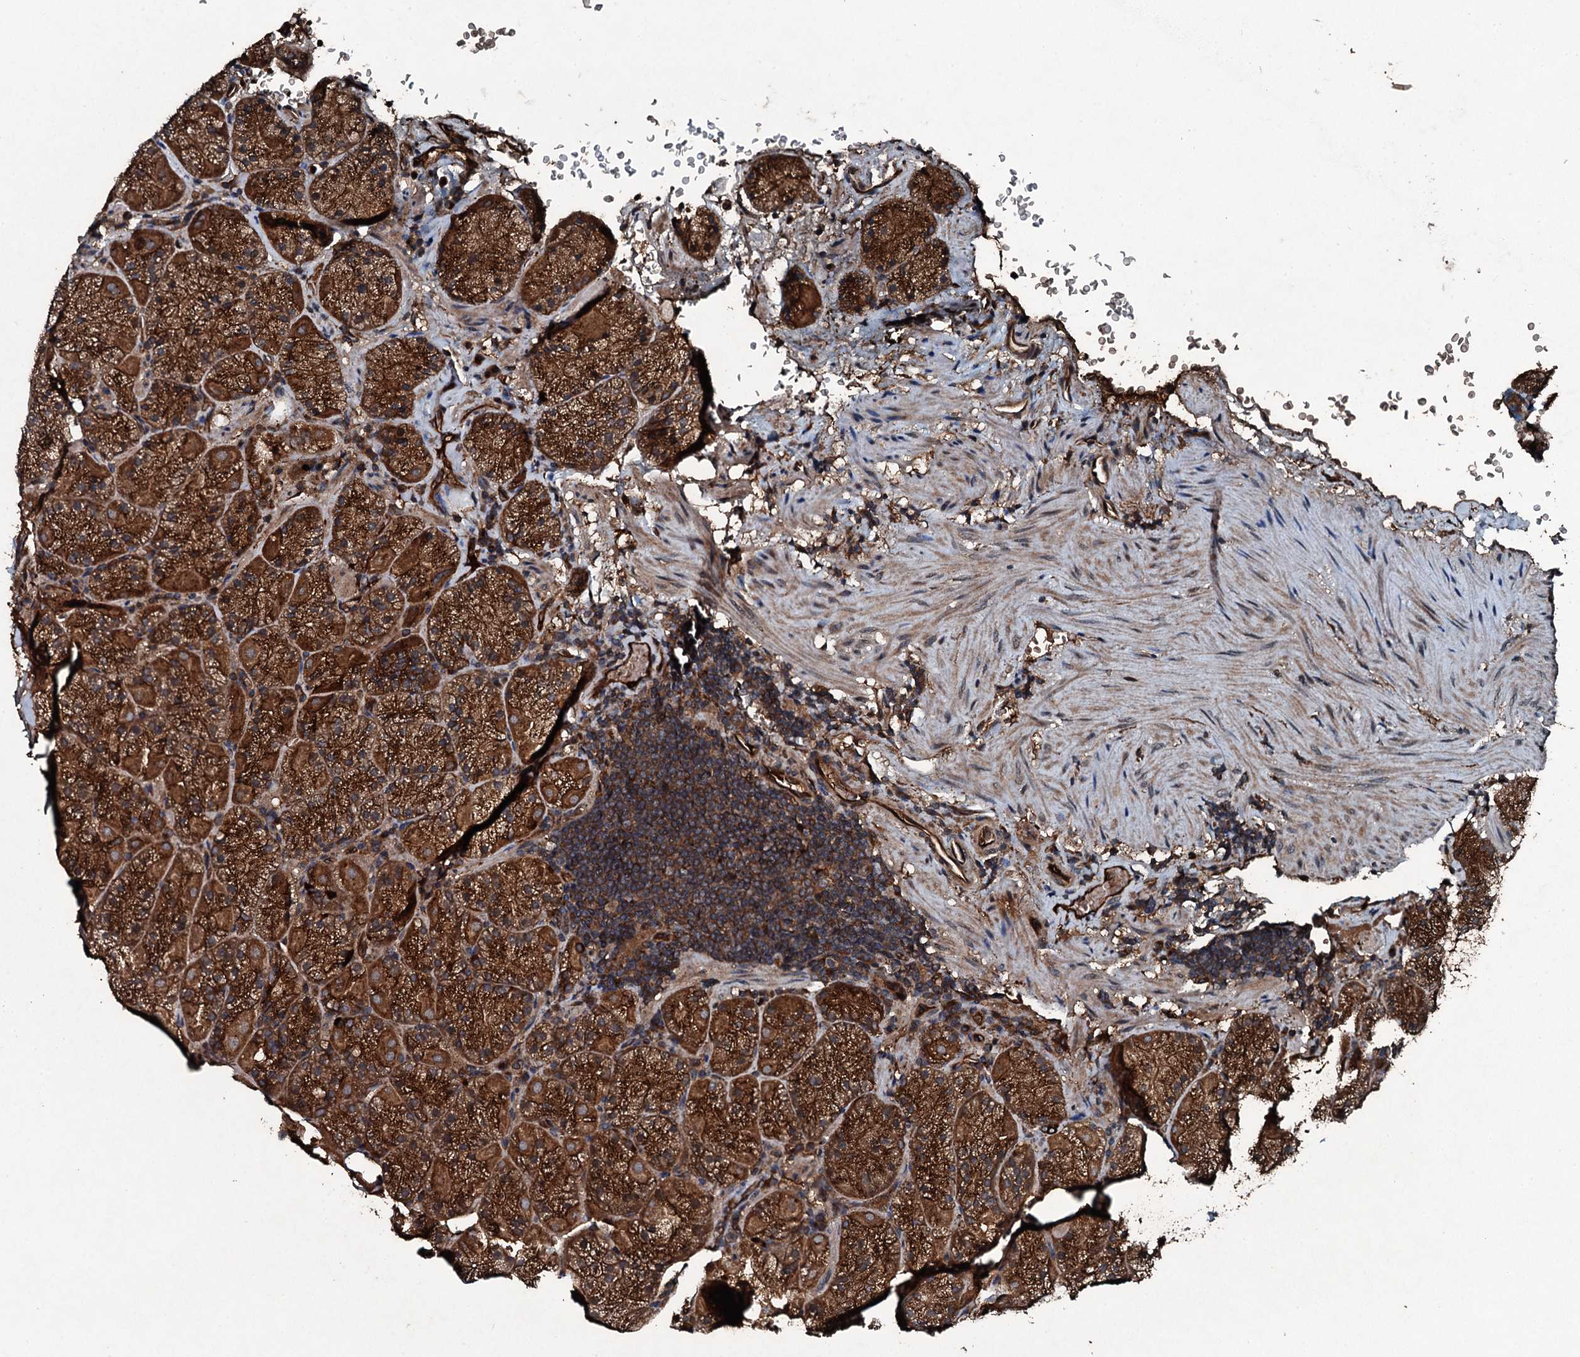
{"staining": {"intensity": "strong", "quantity": ">75%", "location": "cytoplasmic/membranous"}, "tissue": "stomach", "cell_type": "Glandular cells", "image_type": "normal", "snomed": [{"axis": "morphology", "description": "Normal tissue, NOS"}, {"axis": "topography", "description": "Stomach, upper"}, {"axis": "topography", "description": "Stomach, lower"}], "caption": "Strong cytoplasmic/membranous protein expression is seen in approximately >75% of glandular cells in stomach. The staining was performed using DAB to visualize the protein expression in brown, while the nuclei were stained in blue with hematoxylin (Magnification: 20x).", "gene": "TRIM7", "patient": {"sex": "male", "age": 80}}